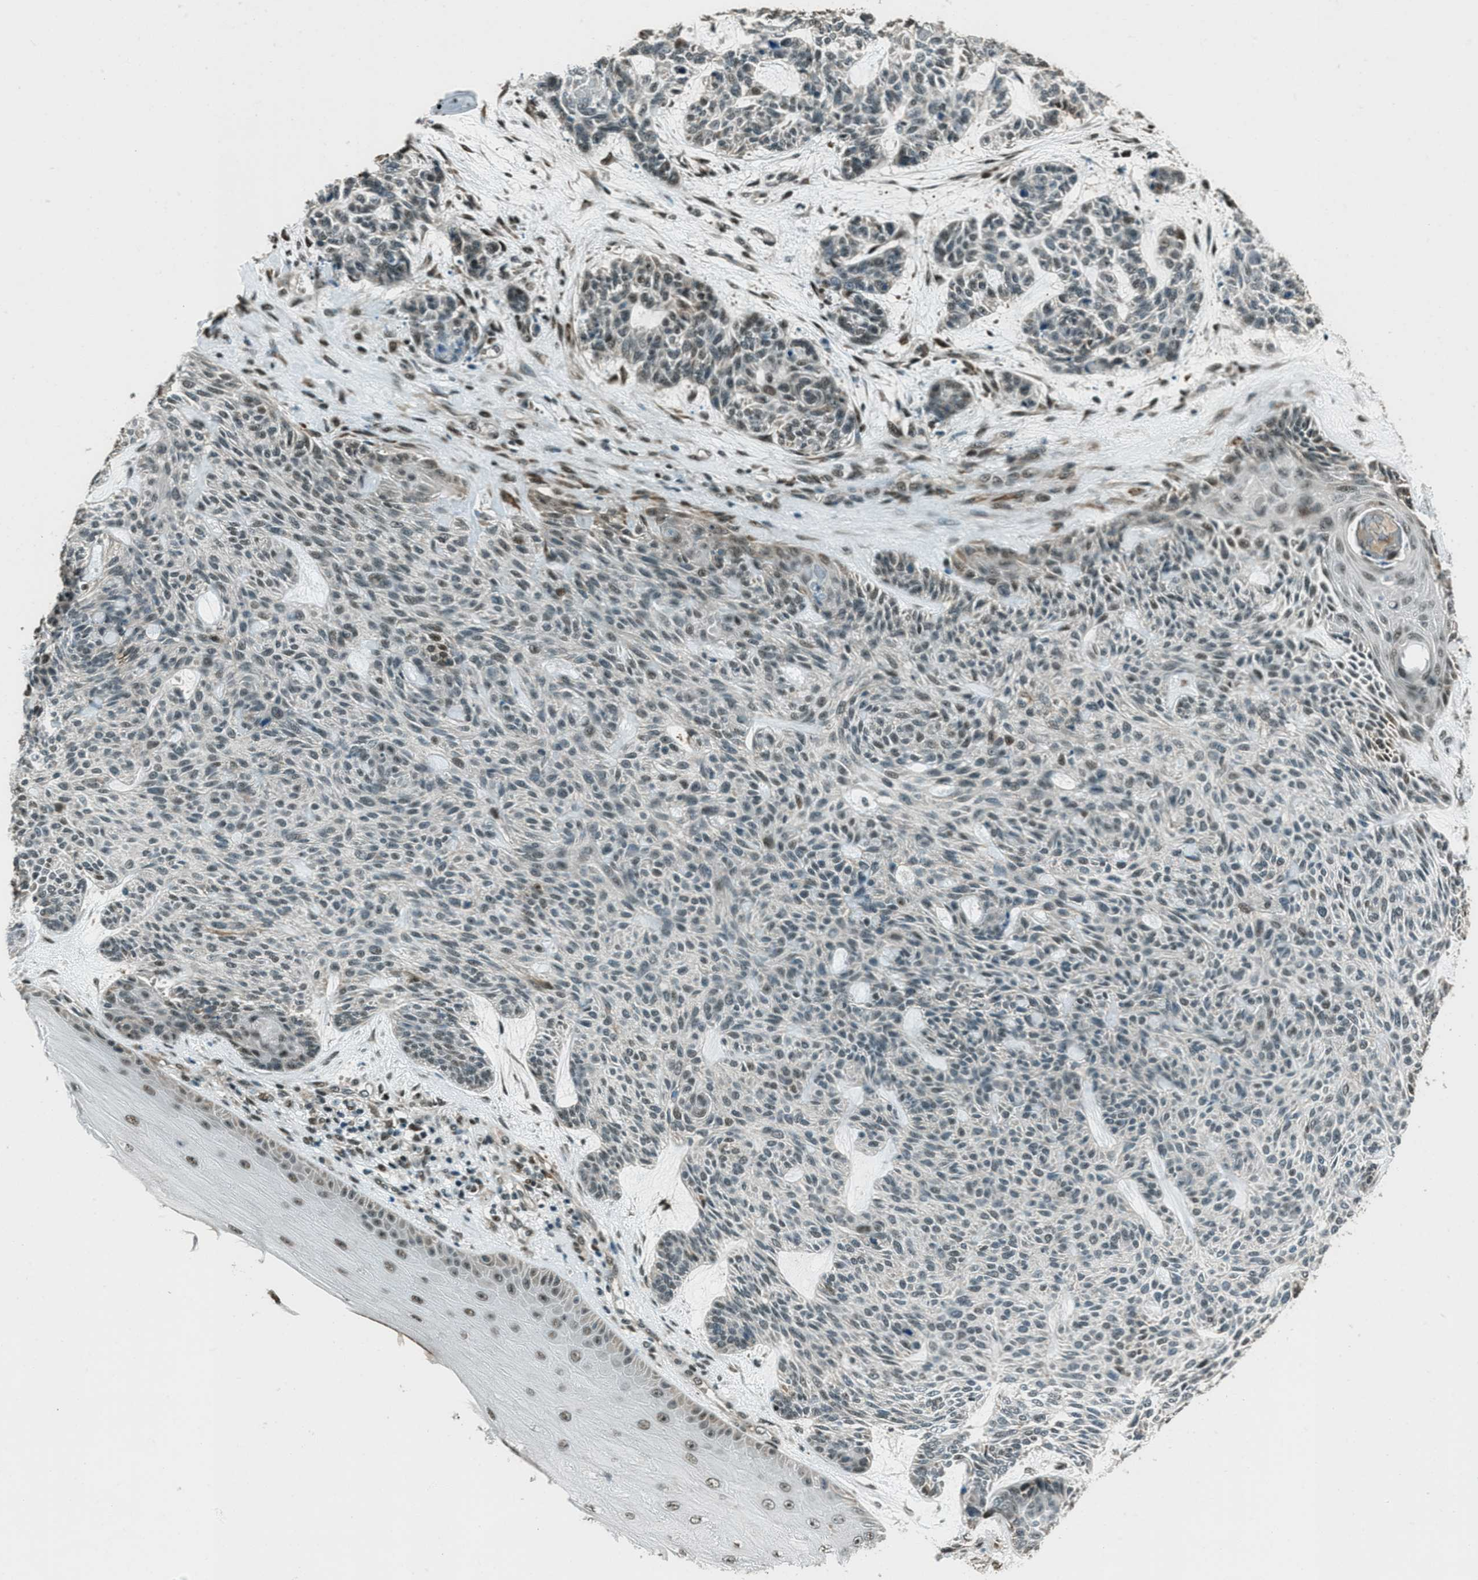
{"staining": {"intensity": "weak", "quantity": "<25%", "location": "nuclear"}, "tissue": "skin cancer", "cell_type": "Tumor cells", "image_type": "cancer", "snomed": [{"axis": "morphology", "description": "Basal cell carcinoma"}, {"axis": "topography", "description": "Skin"}], "caption": "Immunohistochemistry of human basal cell carcinoma (skin) reveals no positivity in tumor cells.", "gene": "TARDBP", "patient": {"sex": "male", "age": 55}}